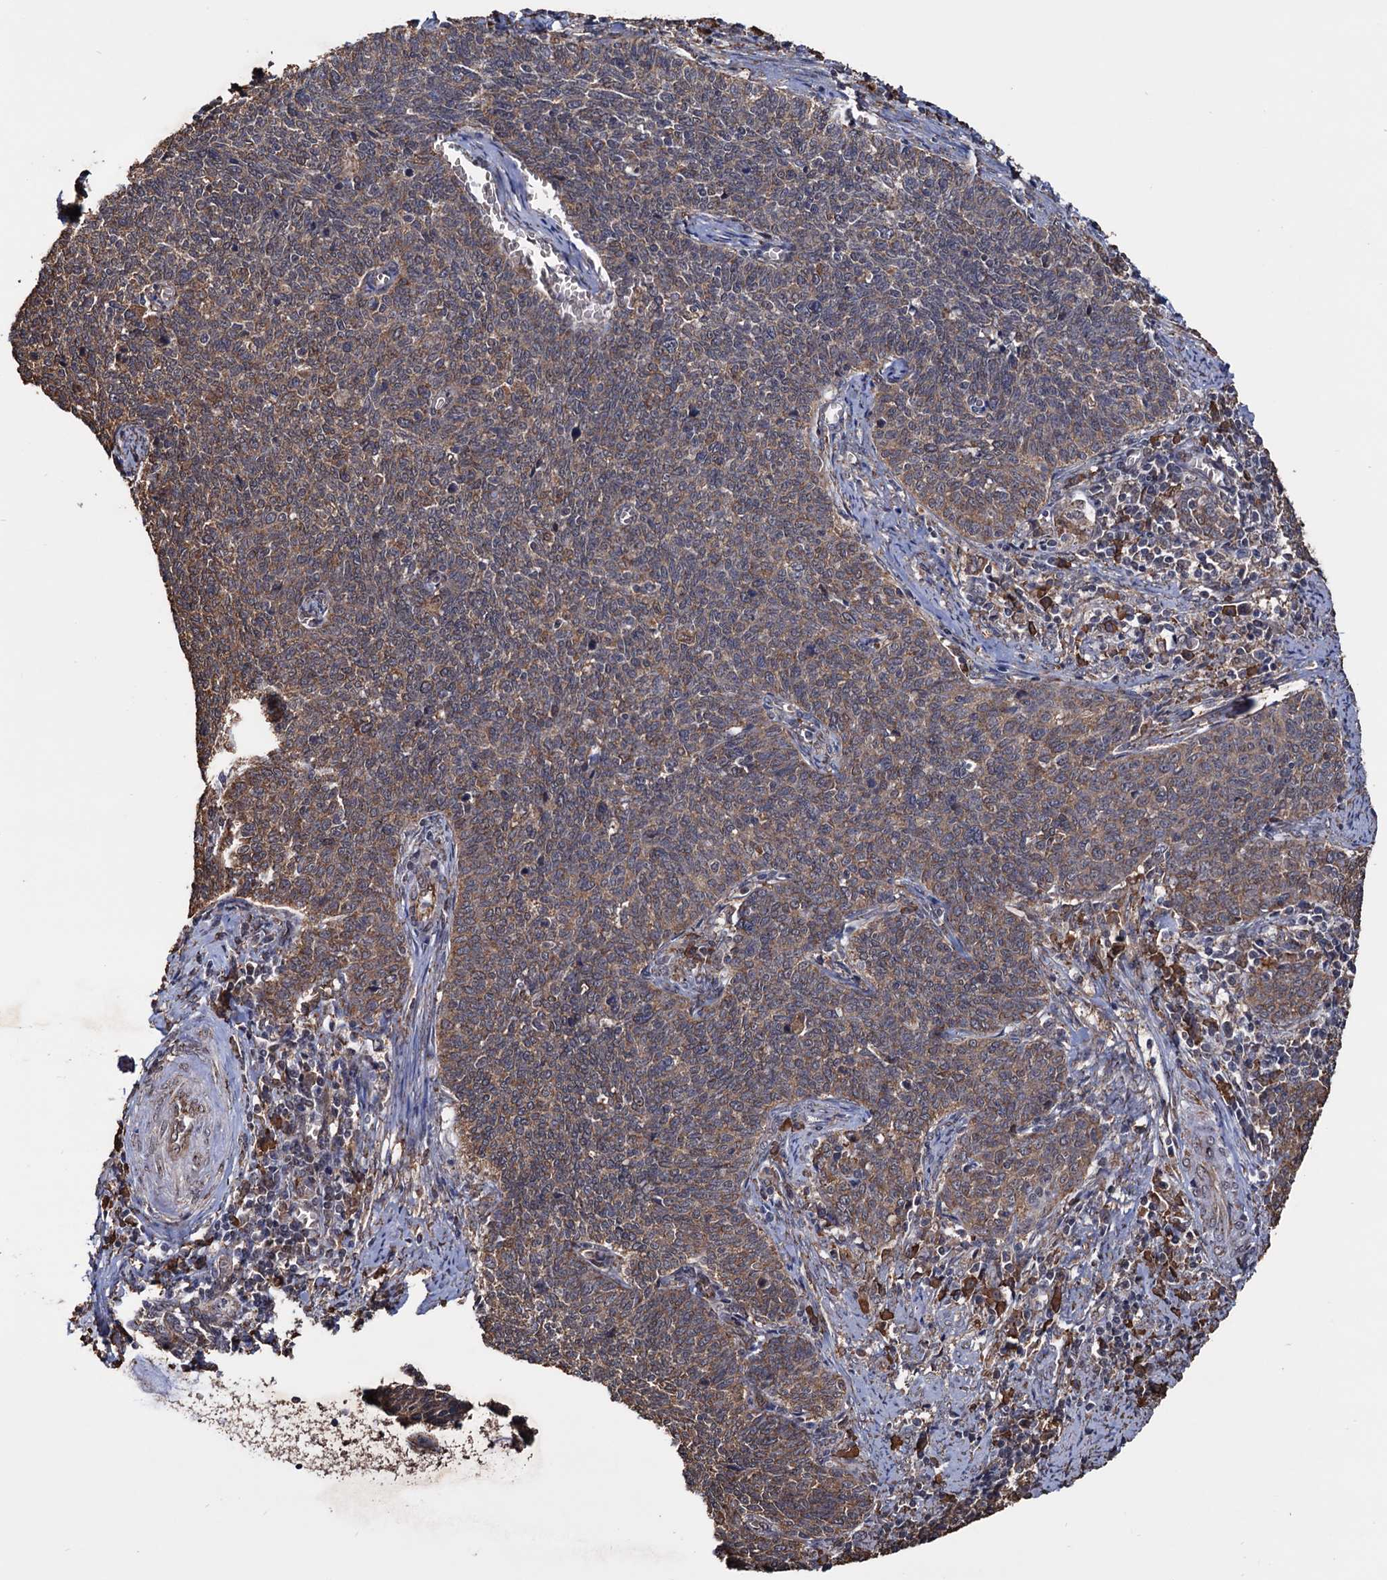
{"staining": {"intensity": "weak", "quantity": ">75%", "location": "cytoplasmic/membranous"}, "tissue": "cervical cancer", "cell_type": "Tumor cells", "image_type": "cancer", "snomed": [{"axis": "morphology", "description": "Squamous cell carcinoma, NOS"}, {"axis": "topography", "description": "Cervix"}], "caption": "Cervical cancer (squamous cell carcinoma) stained for a protein (brown) exhibits weak cytoplasmic/membranous positive staining in about >75% of tumor cells.", "gene": "TBC1D12", "patient": {"sex": "female", "age": 39}}